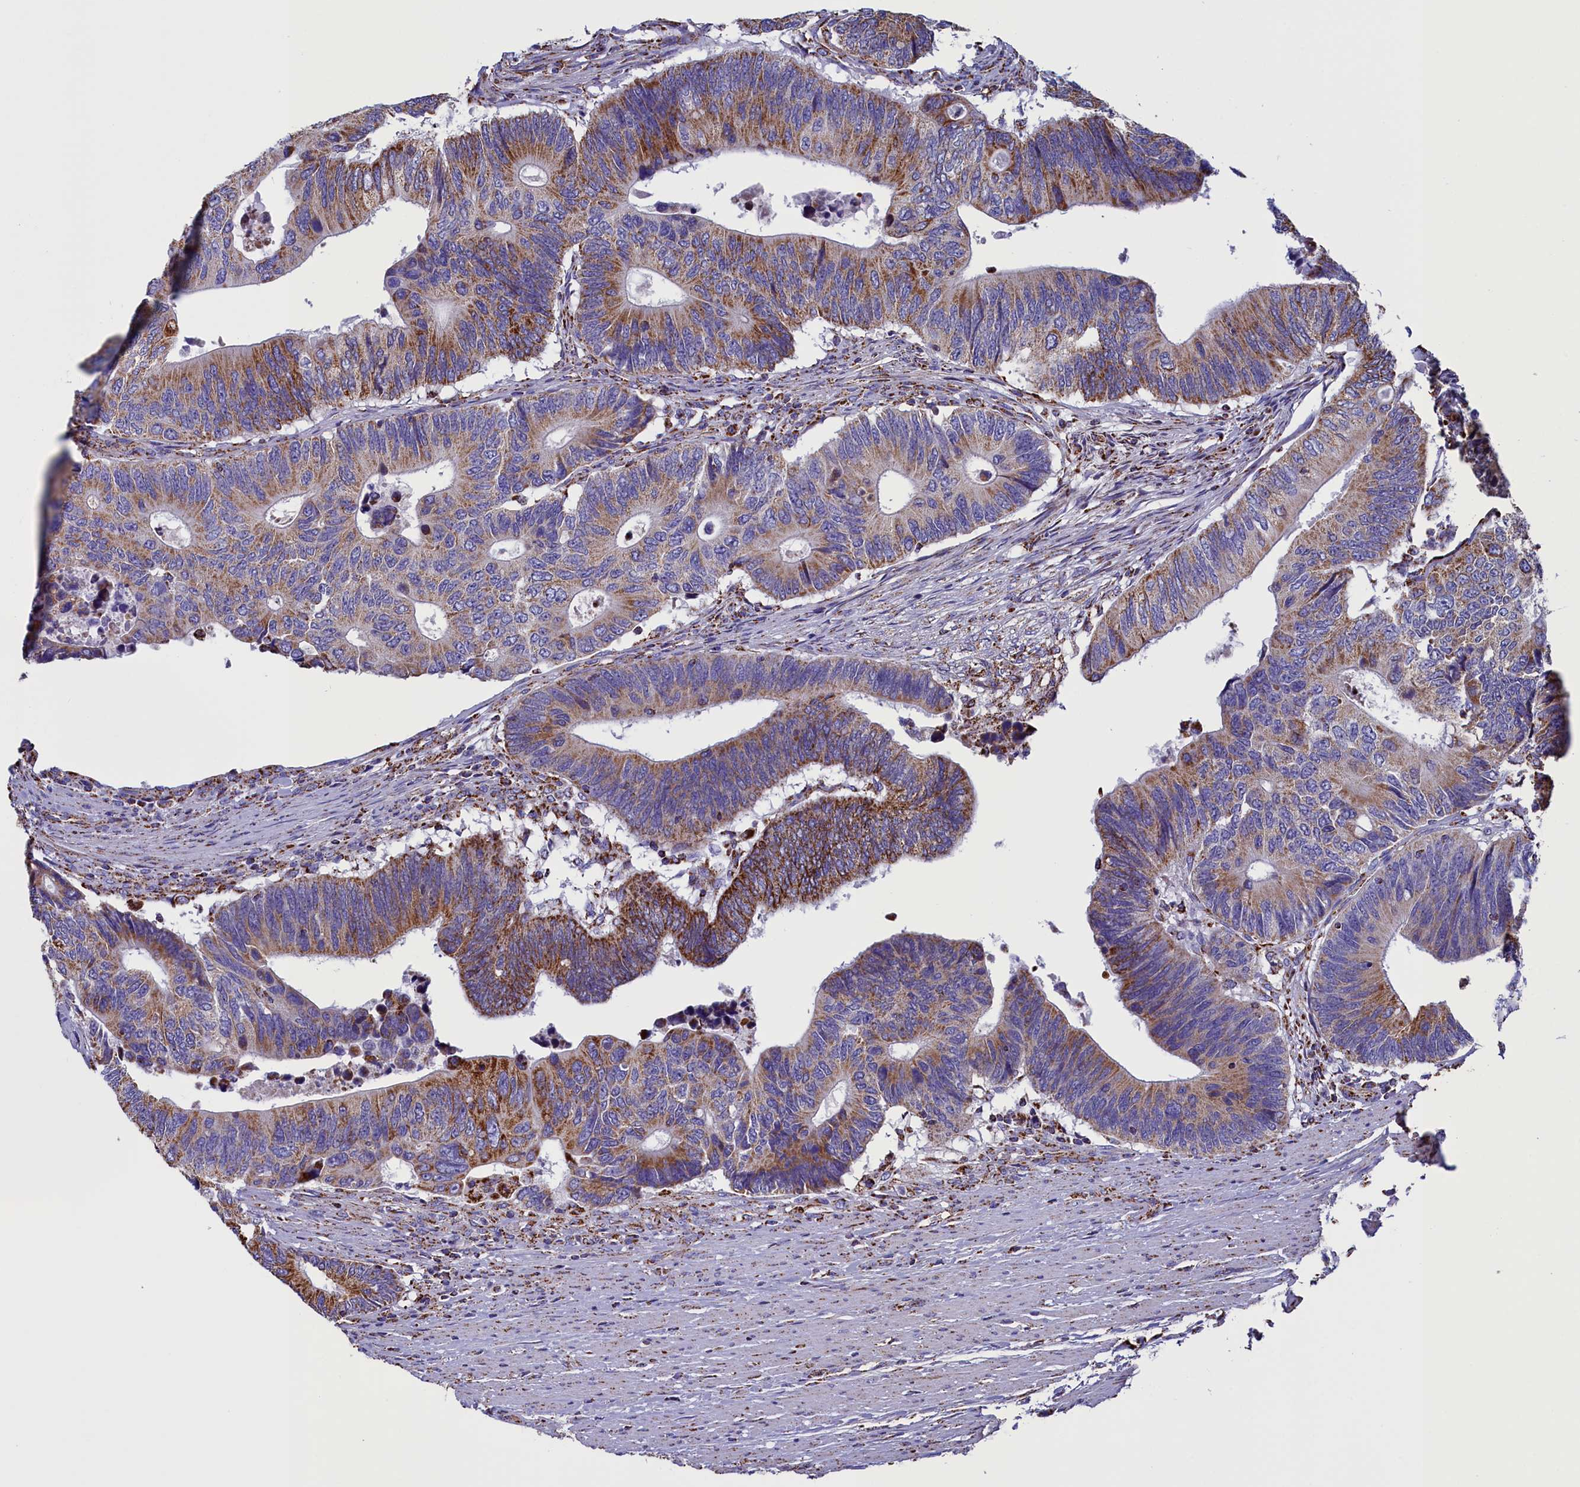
{"staining": {"intensity": "moderate", "quantity": ">75%", "location": "cytoplasmic/membranous"}, "tissue": "colorectal cancer", "cell_type": "Tumor cells", "image_type": "cancer", "snomed": [{"axis": "morphology", "description": "Adenocarcinoma, NOS"}, {"axis": "topography", "description": "Colon"}], "caption": "An immunohistochemistry photomicrograph of tumor tissue is shown. Protein staining in brown highlights moderate cytoplasmic/membranous positivity in colorectal adenocarcinoma within tumor cells.", "gene": "SLC39A3", "patient": {"sex": "male", "age": 87}}